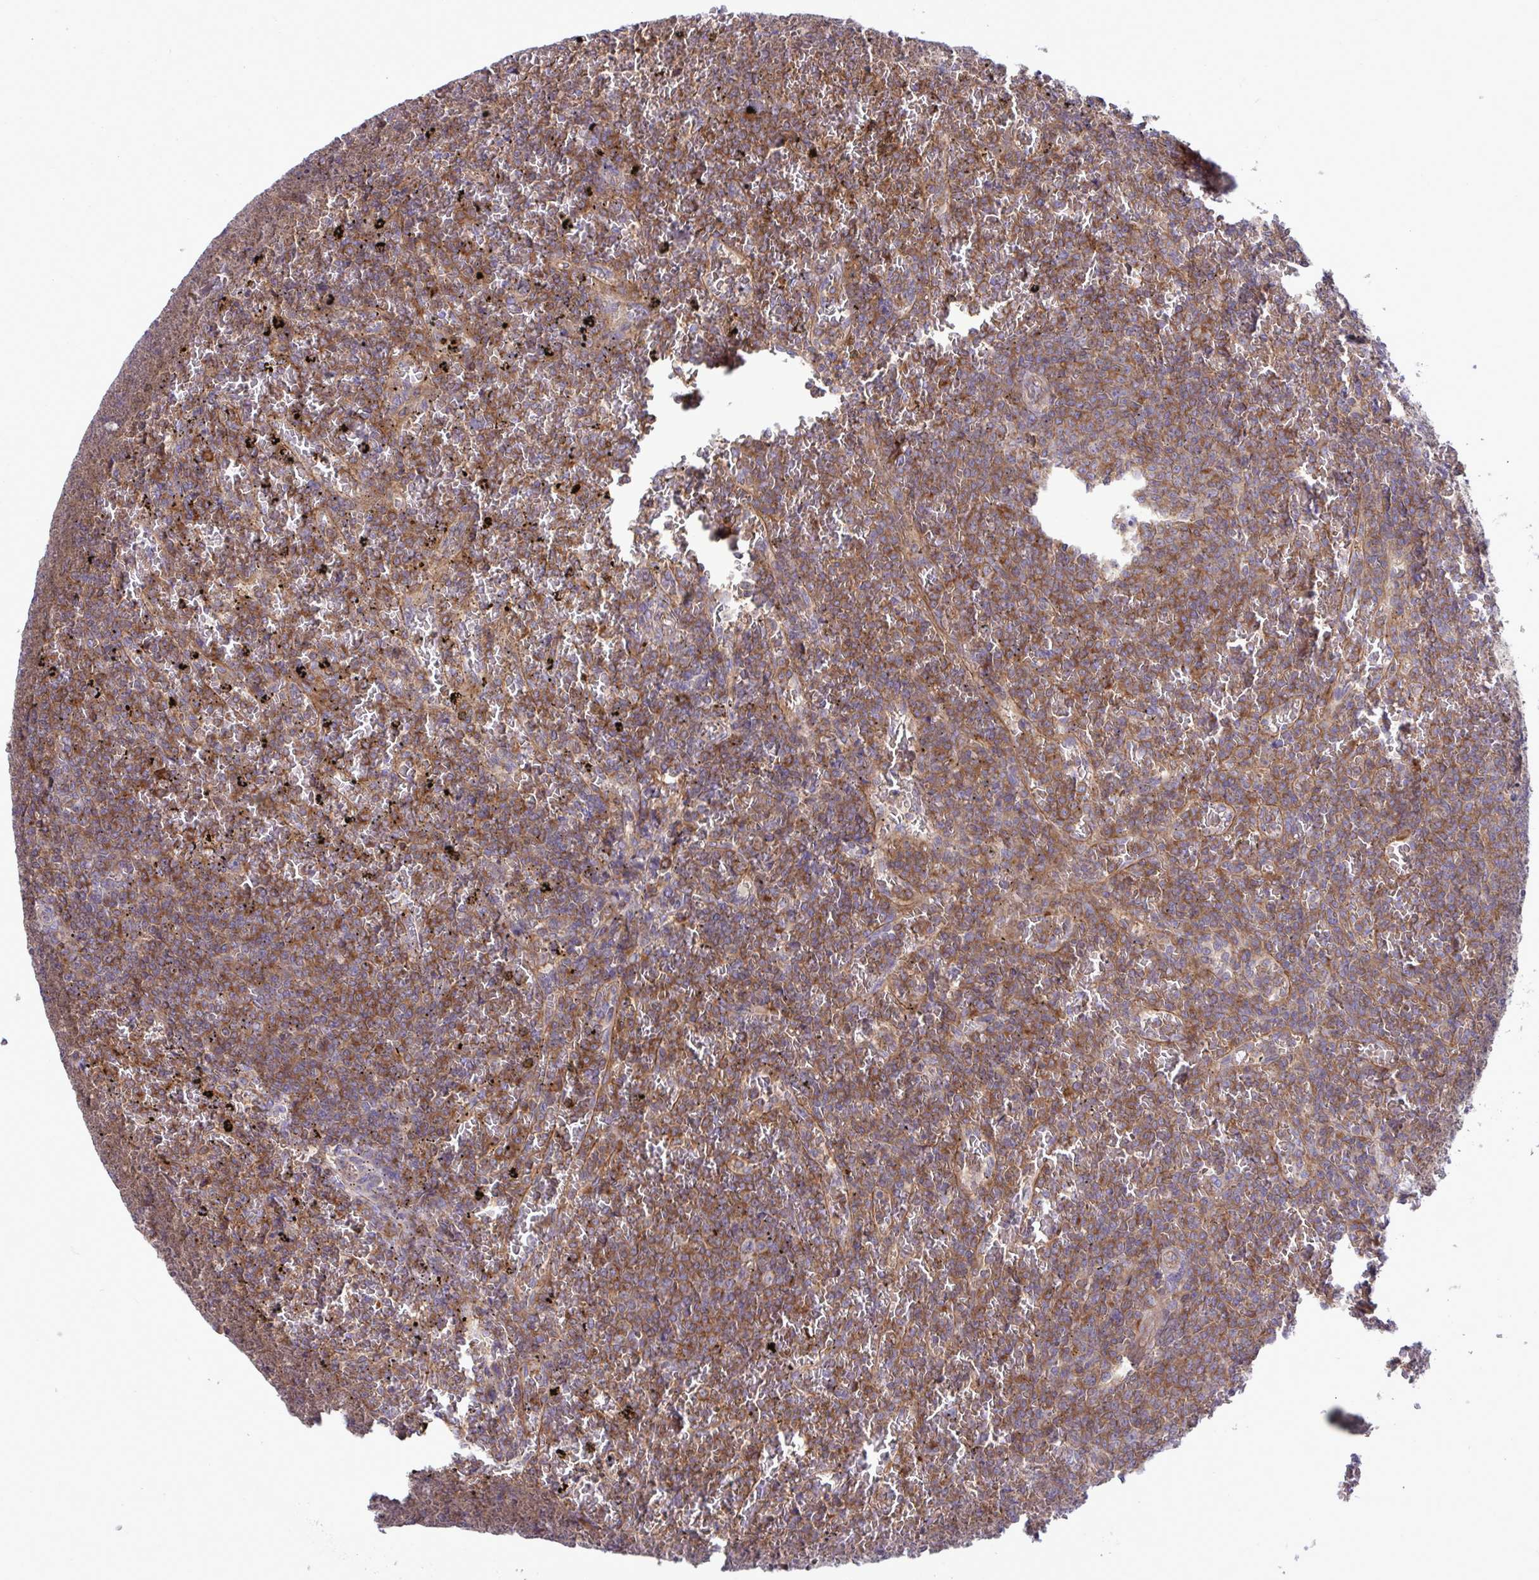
{"staining": {"intensity": "moderate", "quantity": ">75%", "location": "cytoplasmic/membranous"}, "tissue": "lymphoma", "cell_type": "Tumor cells", "image_type": "cancer", "snomed": [{"axis": "morphology", "description": "Malignant lymphoma, non-Hodgkin's type, Low grade"}, {"axis": "topography", "description": "Spleen"}], "caption": "Protein staining of low-grade malignant lymphoma, non-Hodgkin's type tissue exhibits moderate cytoplasmic/membranous staining in approximately >75% of tumor cells.", "gene": "GRB14", "patient": {"sex": "female", "age": 77}}